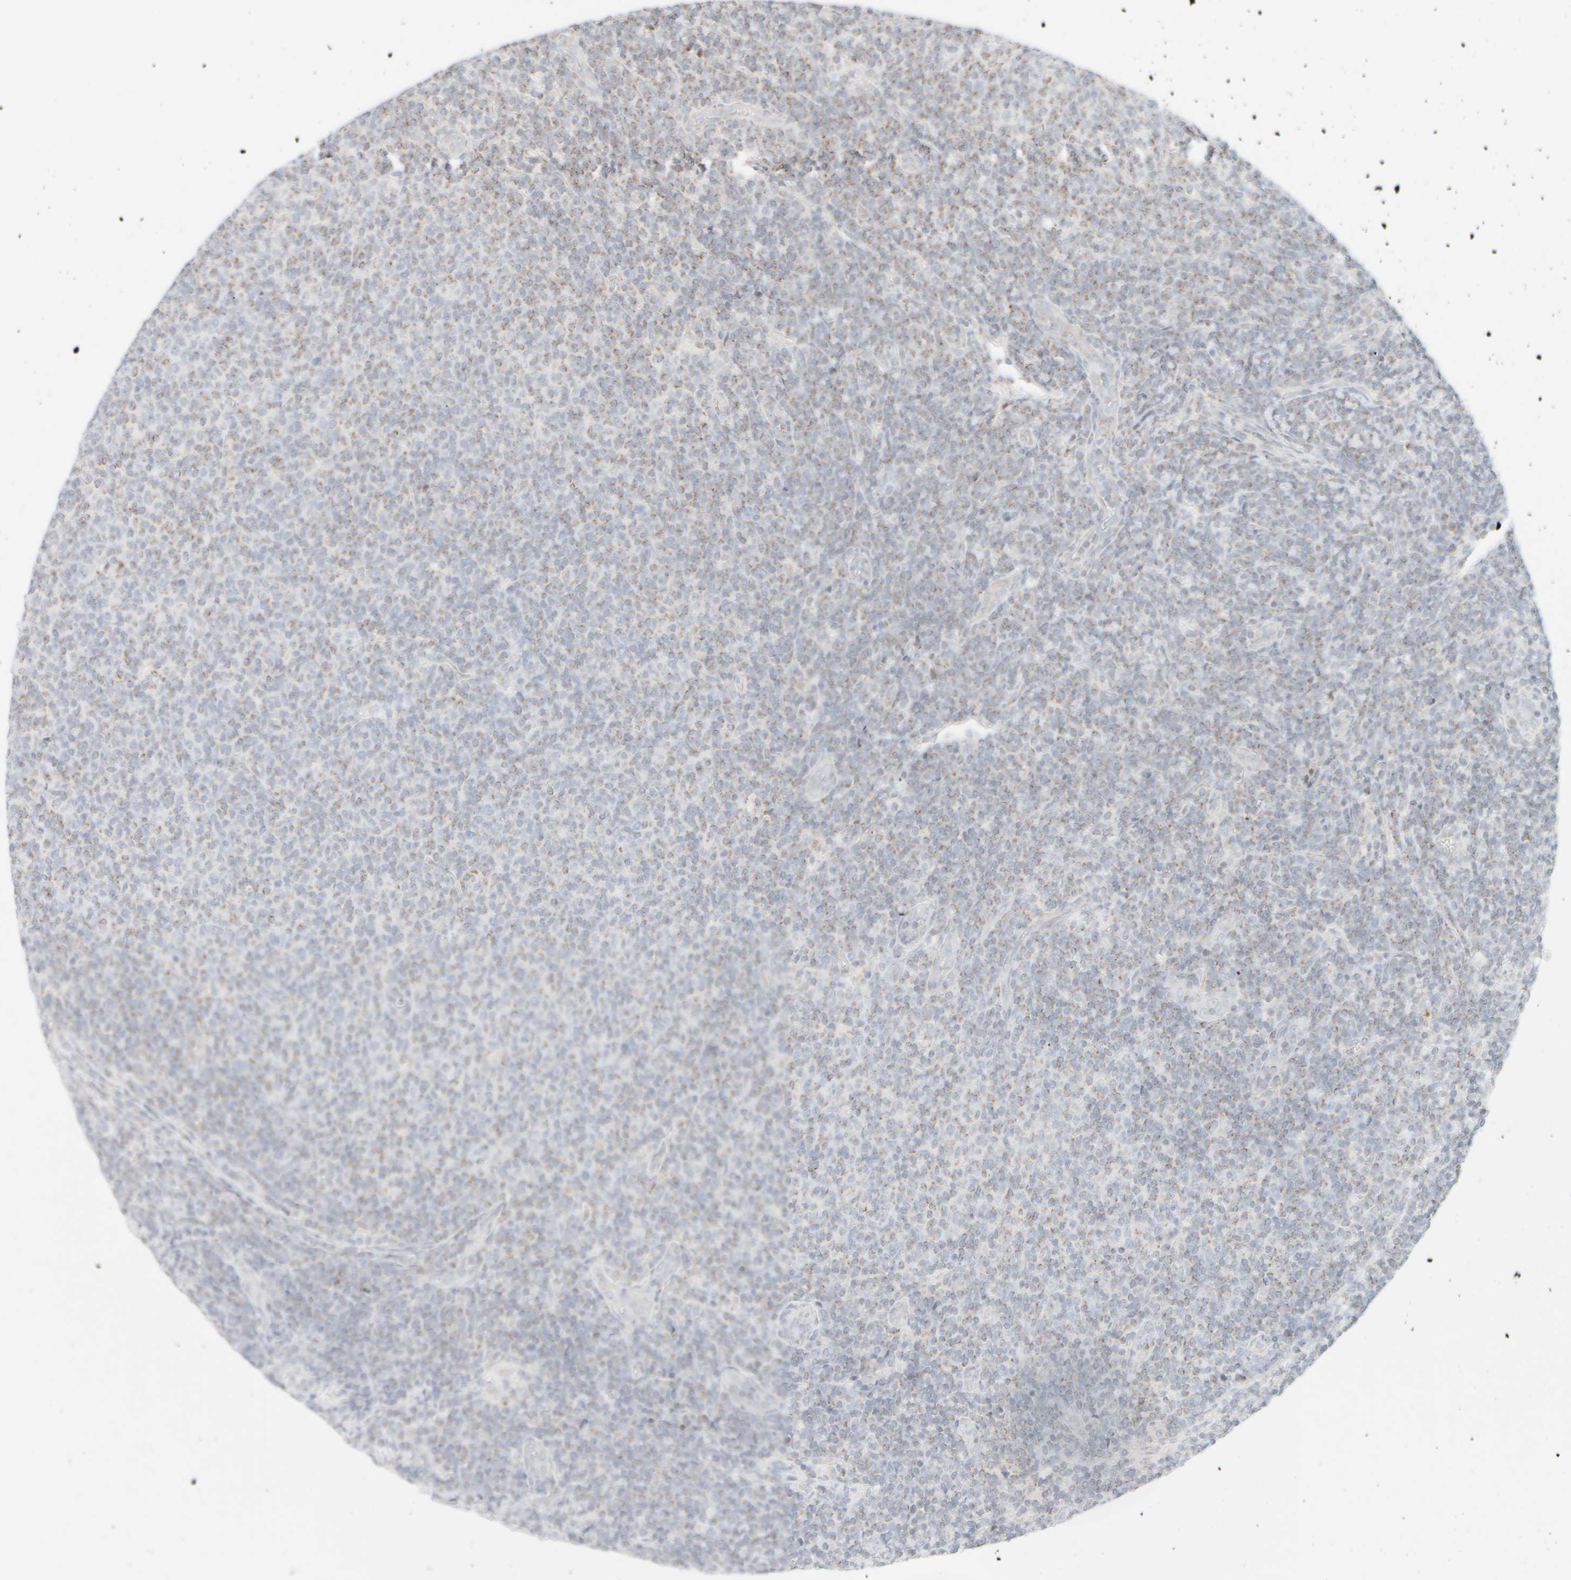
{"staining": {"intensity": "weak", "quantity": "<25%", "location": "cytoplasmic/membranous"}, "tissue": "lymphoma", "cell_type": "Tumor cells", "image_type": "cancer", "snomed": [{"axis": "morphology", "description": "Malignant lymphoma, non-Hodgkin's type, Low grade"}, {"axis": "topography", "description": "Lymph node"}], "caption": "Image shows no significant protein expression in tumor cells of lymphoma.", "gene": "PPM1K", "patient": {"sex": "male", "age": 66}}